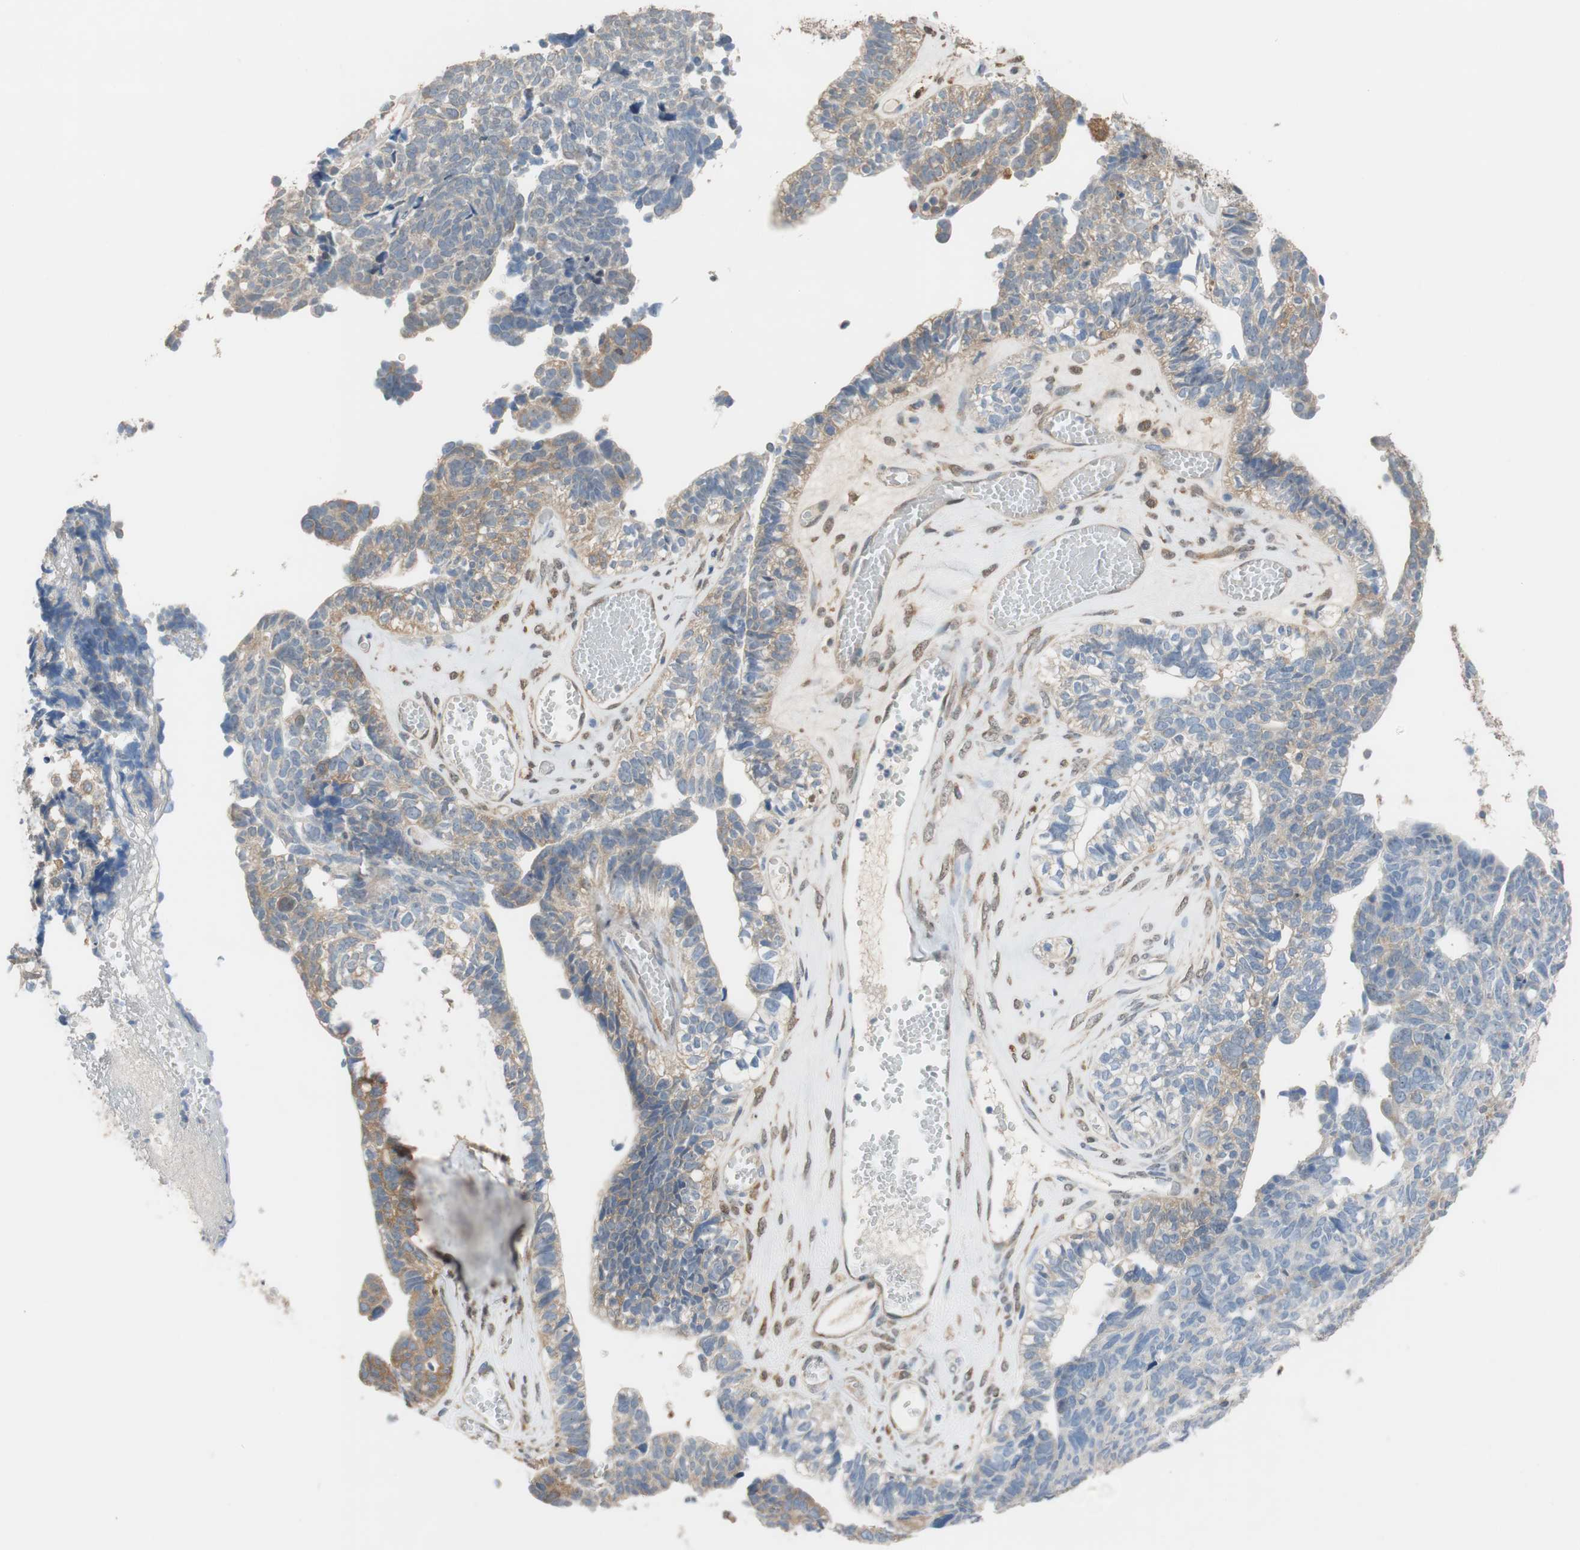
{"staining": {"intensity": "moderate", "quantity": "25%-75%", "location": "cytoplasmic/membranous"}, "tissue": "ovarian cancer", "cell_type": "Tumor cells", "image_type": "cancer", "snomed": [{"axis": "morphology", "description": "Cystadenocarcinoma, serous, NOS"}, {"axis": "topography", "description": "Ovary"}], "caption": "There is medium levels of moderate cytoplasmic/membranous staining in tumor cells of serous cystadenocarcinoma (ovarian), as demonstrated by immunohistochemical staining (brown color).", "gene": "ALDH1A2", "patient": {"sex": "female", "age": 79}}